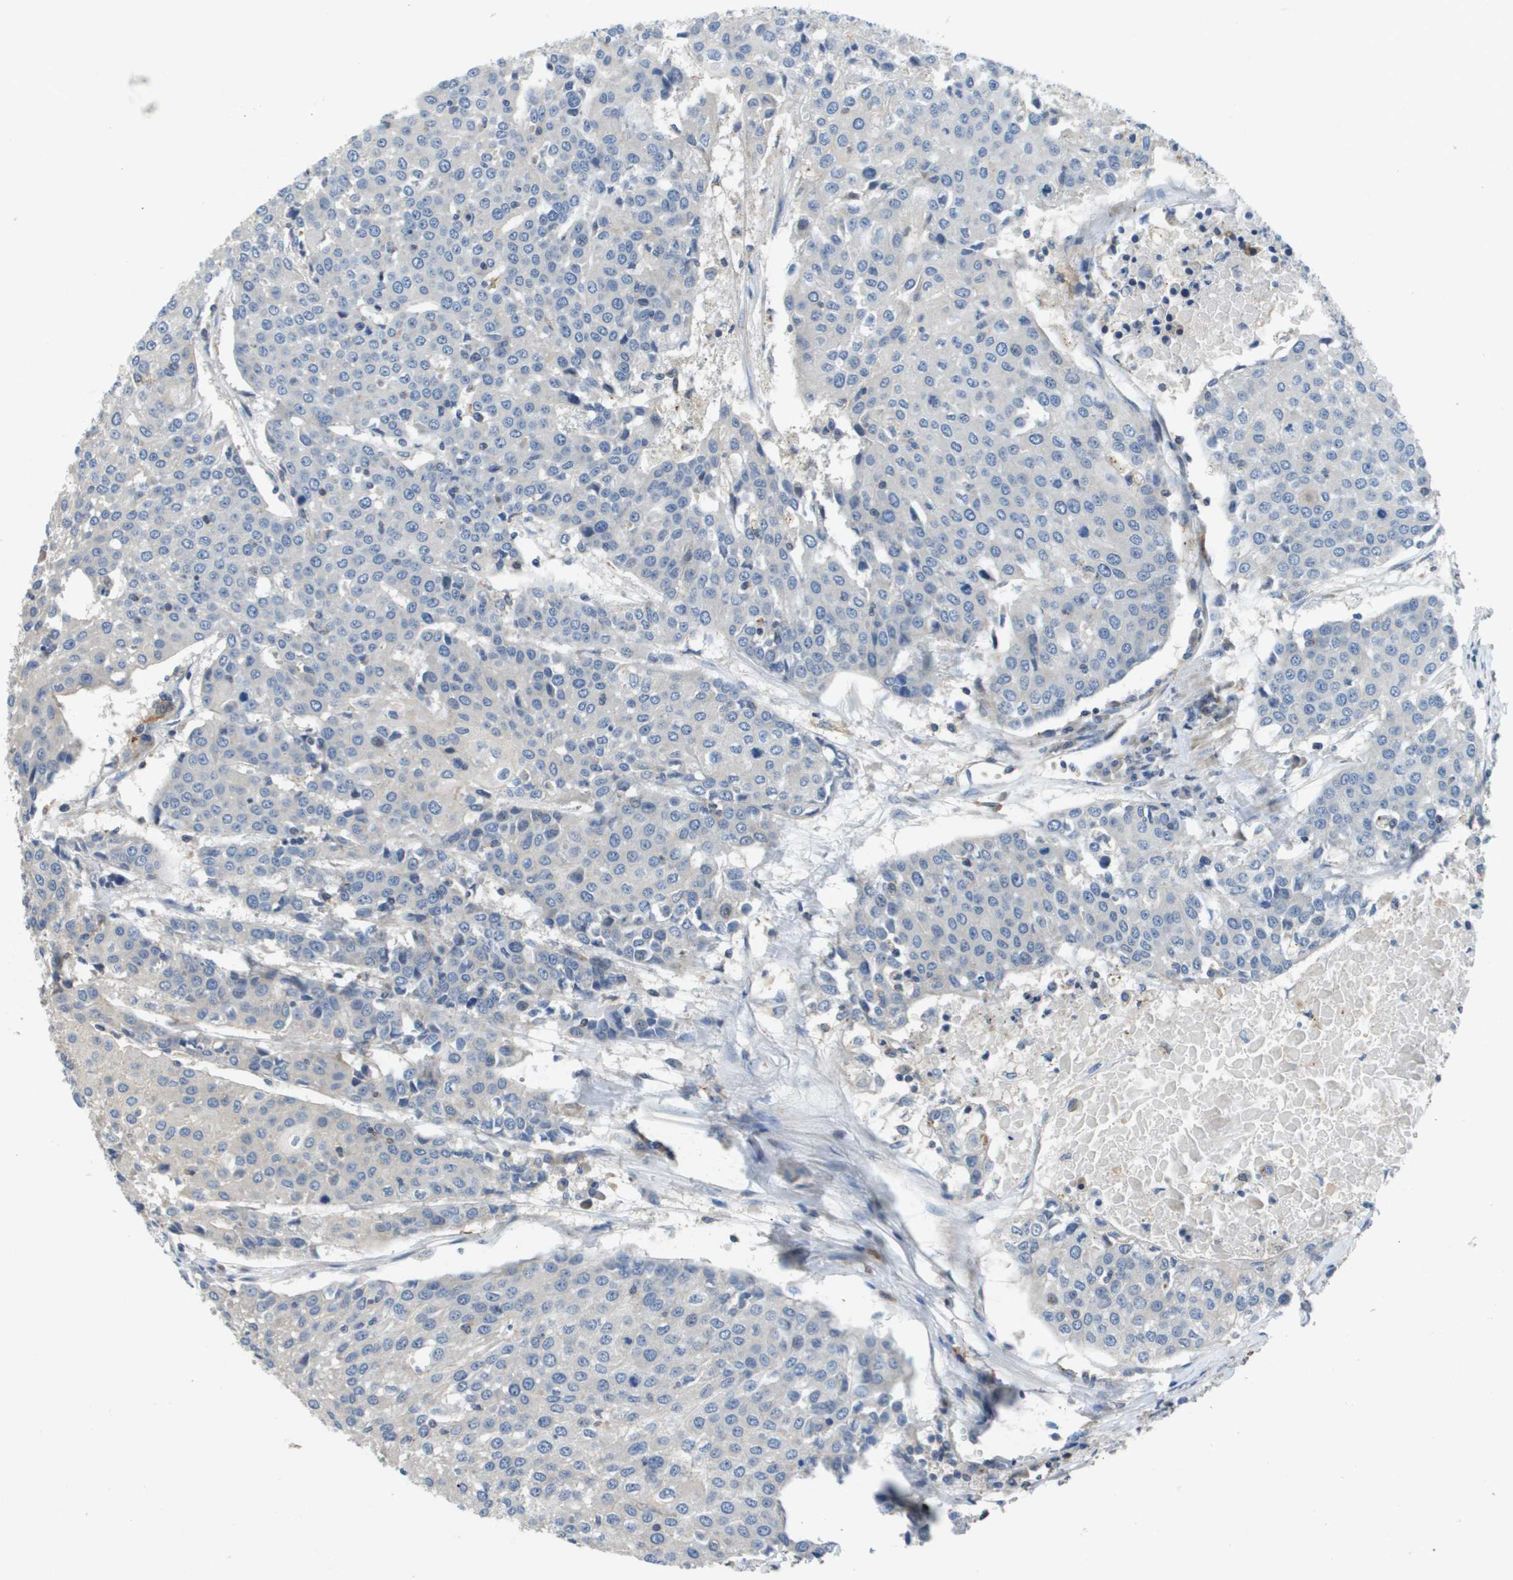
{"staining": {"intensity": "negative", "quantity": "none", "location": "none"}, "tissue": "urothelial cancer", "cell_type": "Tumor cells", "image_type": "cancer", "snomed": [{"axis": "morphology", "description": "Urothelial carcinoma, High grade"}, {"axis": "topography", "description": "Urinary bladder"}], "caption": "This is an immunohistochemistry micrograph of human high-grade urothelial carcinoma. There is no positivity in tumor cells.", "gene": "SCN4B", "patient": {"sex": "female", "age": 85}}